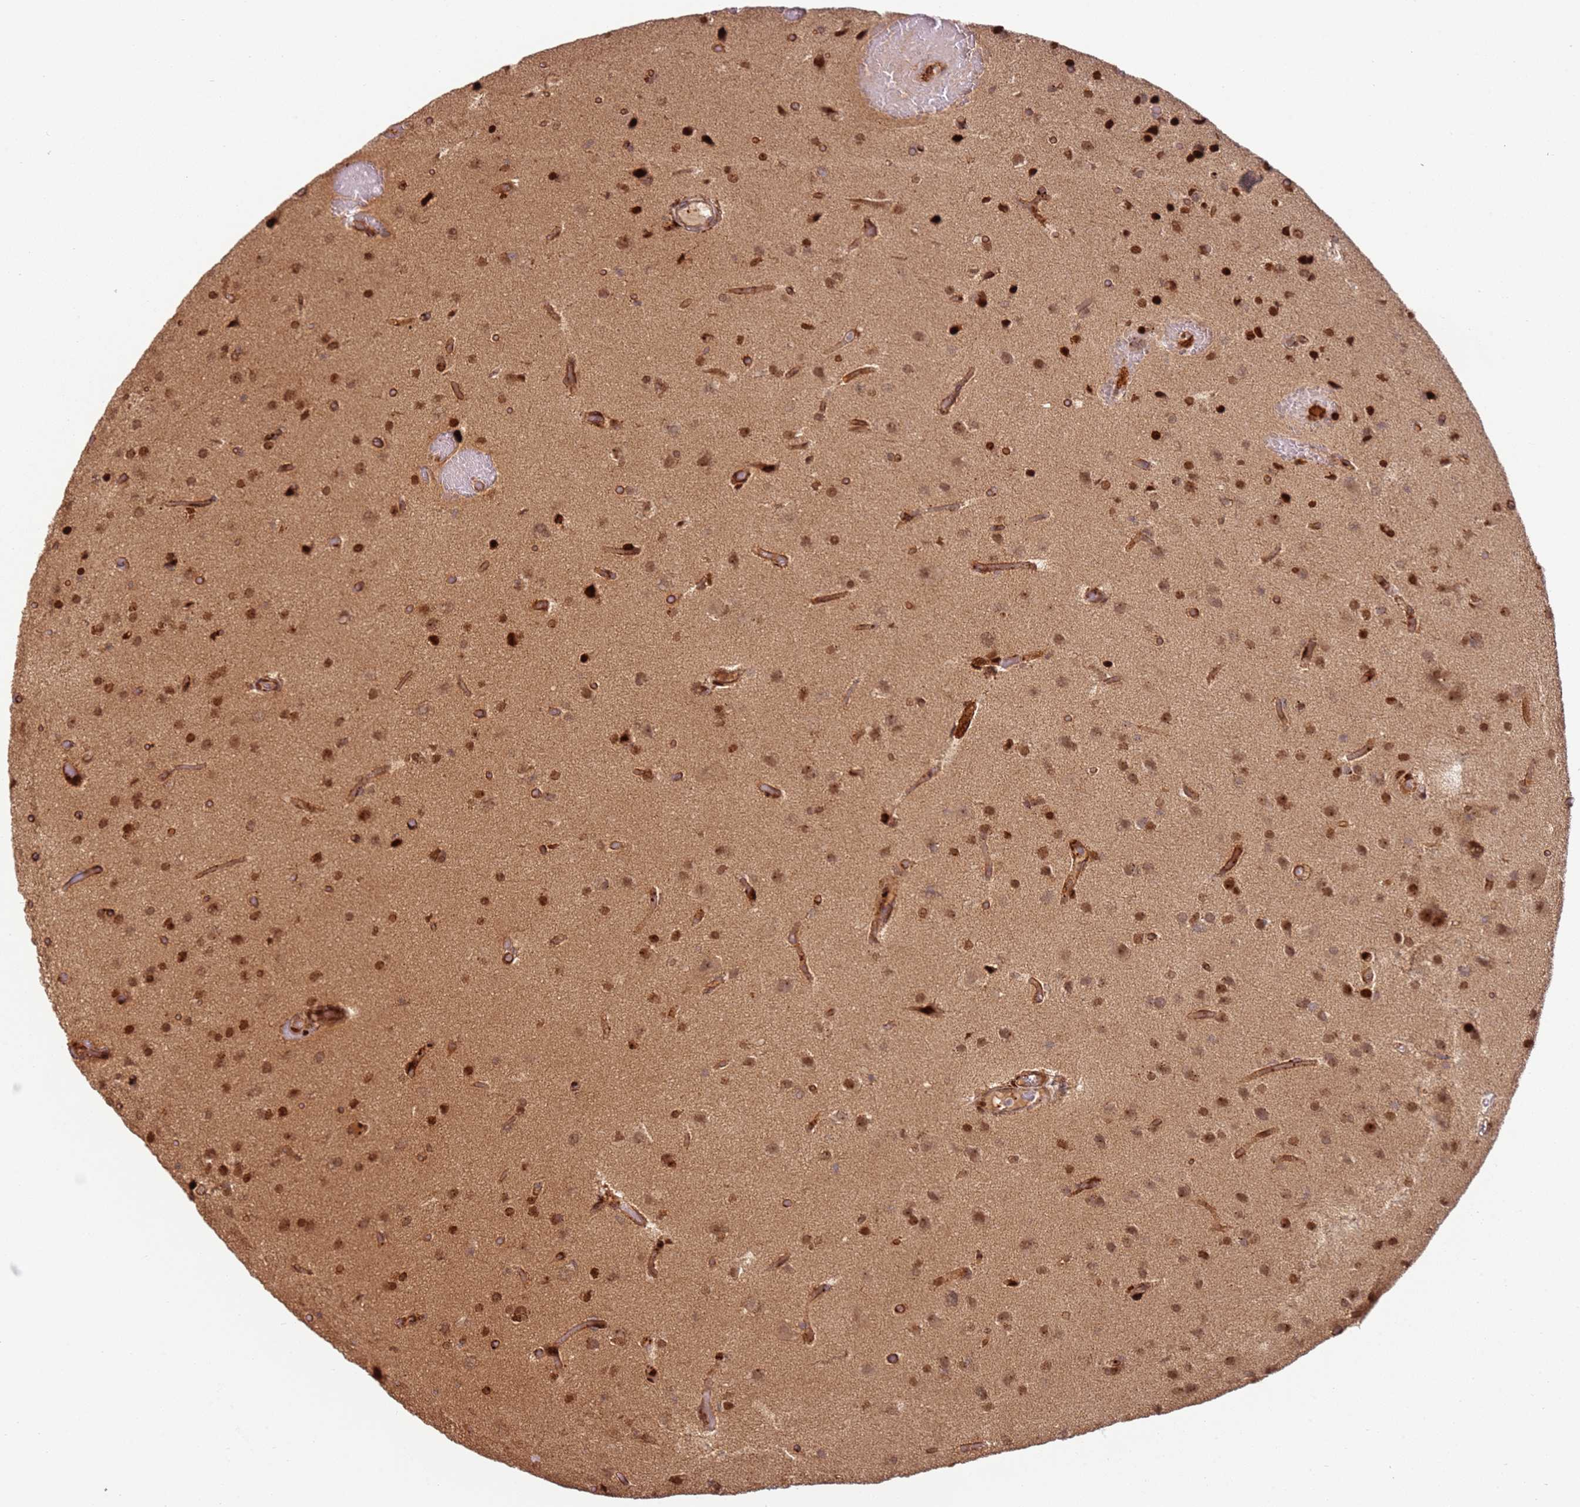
{"staining": {"intensity": "moderate", "quantity": "25%-75%", "location": "nuclear"}, "tissue": "glioma", "cell_type": "Tumor cells", "image_type": "cancer", "snomed": [{"axis": "morphology", "description": "Glioma, malignant, High grade"}, {"axis": "topography", "description": "Brain"}], "caption": "Glioma tissue exhibits moderate nuclear expression in about 25%-75% of tumor cells", "gene": "TMEM233", "patient": {"sex": "female", "age": 50}}